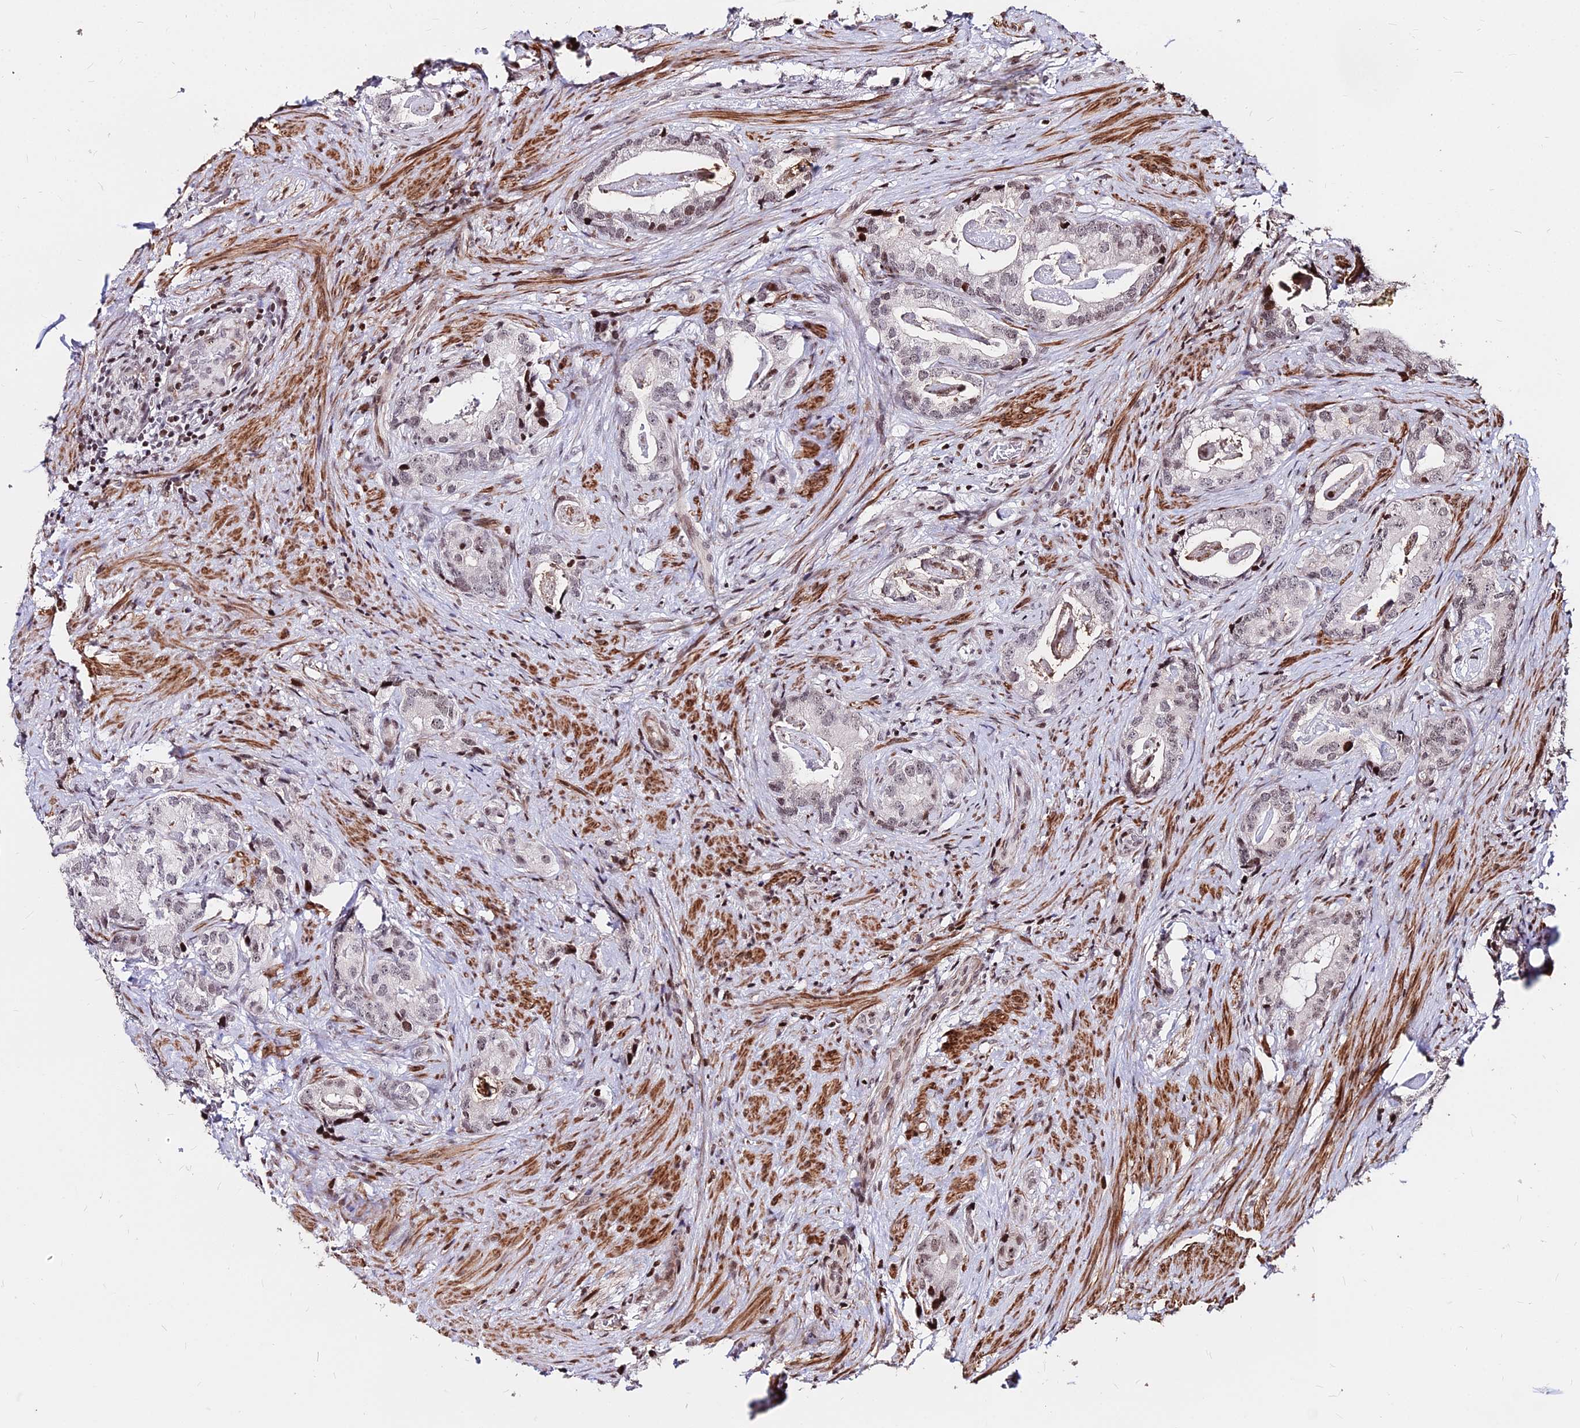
{"staining": {"intensity": "weak", "quantity": ">75%", "location": "nuclear"}, "tissue": "prostate cancer", "cell_type": "Tumor cells", "image_type": "cancer", "snomed": [{"axis": "morphology", "description": "Adenocarcinoma, Low grade"}, {"axis": "topography", "description": "Prostate"}], "caption": "A low amount of weak nuclear expression is identified in about >75% of tumor cells in prostate cancer tissue.", "gene": "NYAP2", "patient": {"sex": "male", "age": 71}}